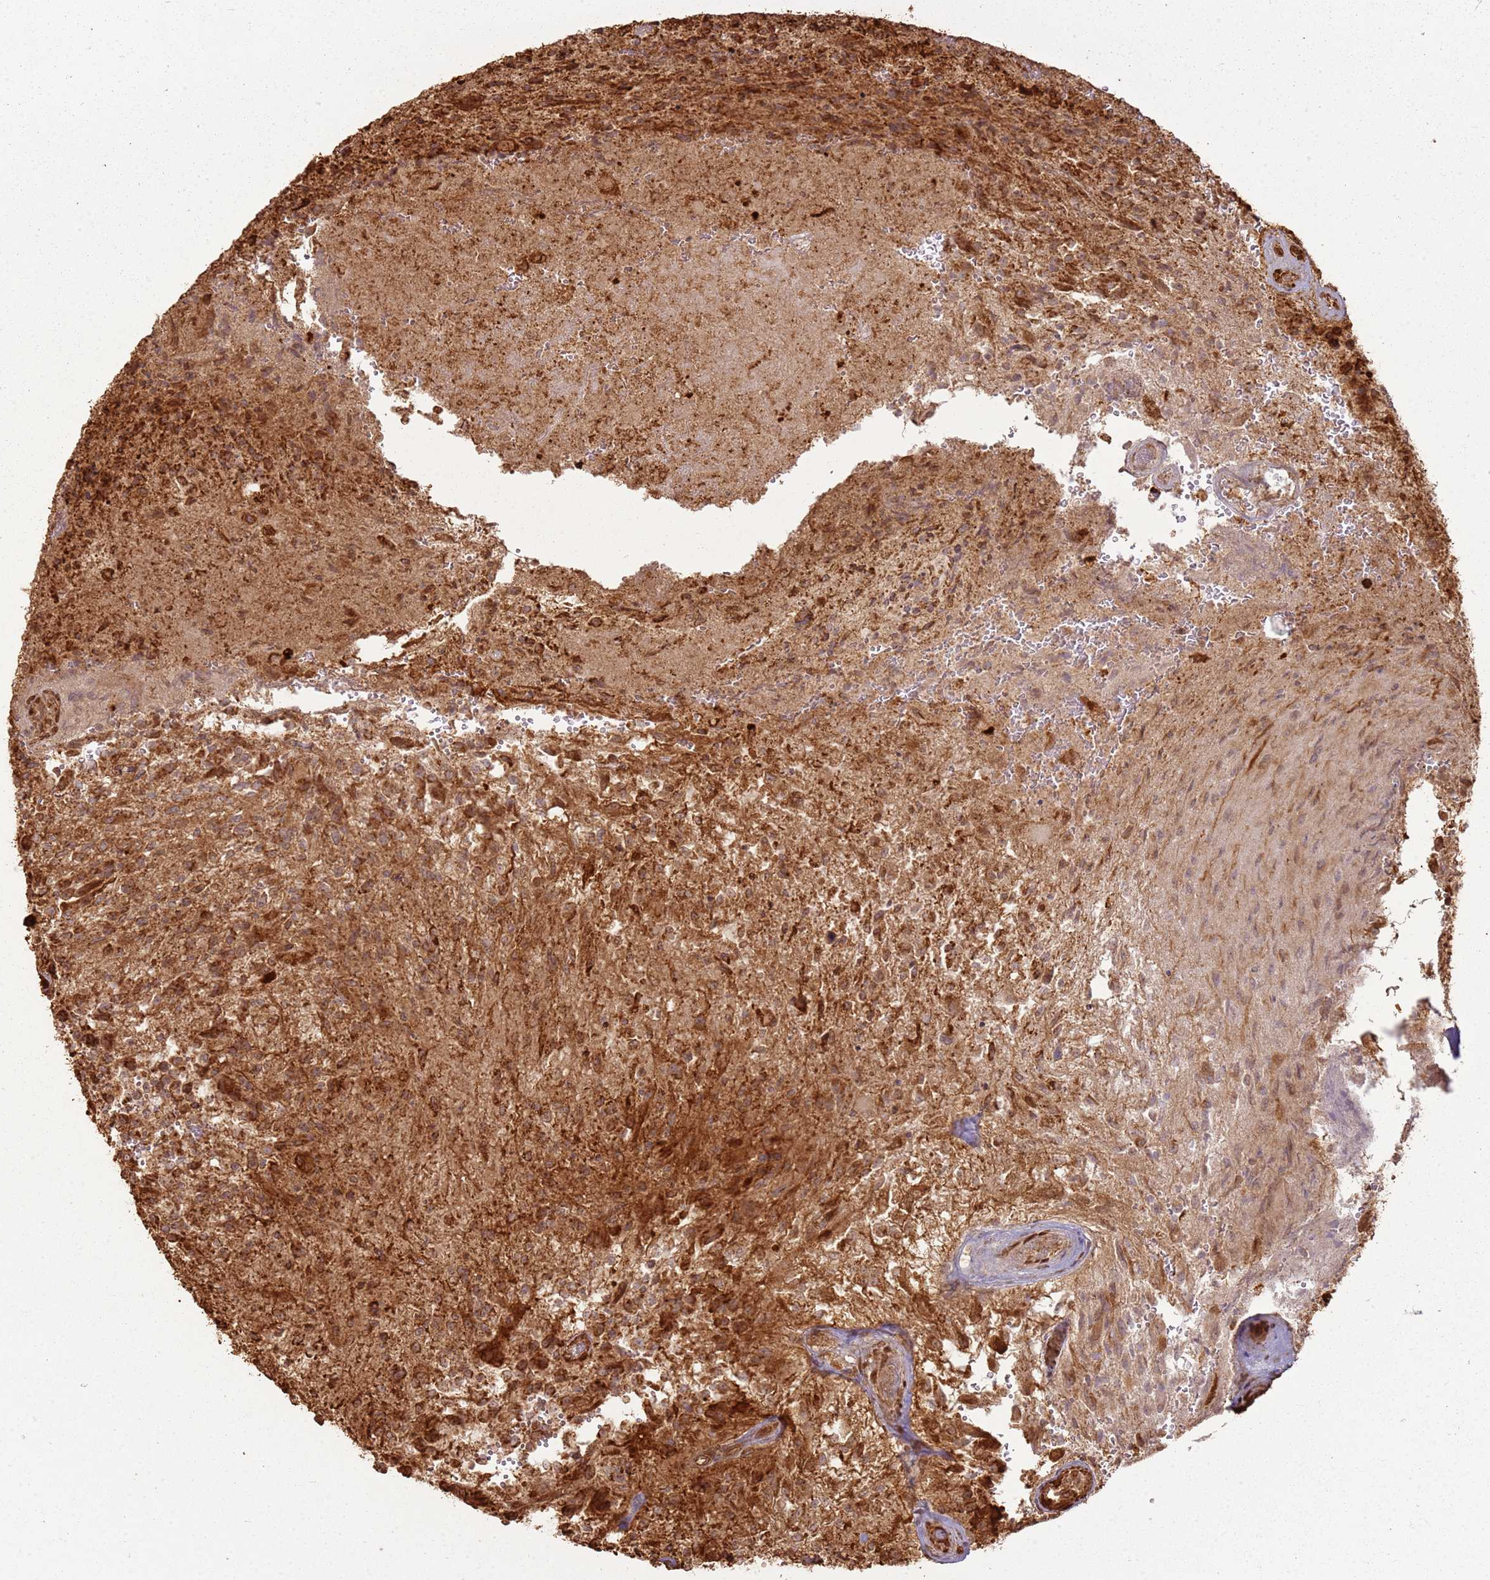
{"staining": {"intensity": "strong", "quantity": ">75%", "location": "cytoplasmic/membranous"}, "tissue": "glioma", "cell_type": "Tumor cells", "image_type": "cancer", "snomed": [{"axis": "morphology", "description": "Normal tissue, NOS"}, {"axis": "morphology", "description": "Glioma, malignant, High grade"}, {"axis": "topography", "description": "Cerebral cortex"}], "caption": "An IHC image of neoplastic tissue is shown. Protein staining in brown shows strong cytoplasmic/membranous positivity in malignant high-grade glioma within tumor cells. The staining was performed using DAB, with brown indicating positive protein expression. Nuclei are stained blue with hematoxylin.", "gene": "DDX59", "patient": {"sex": "male", "age": 56}}